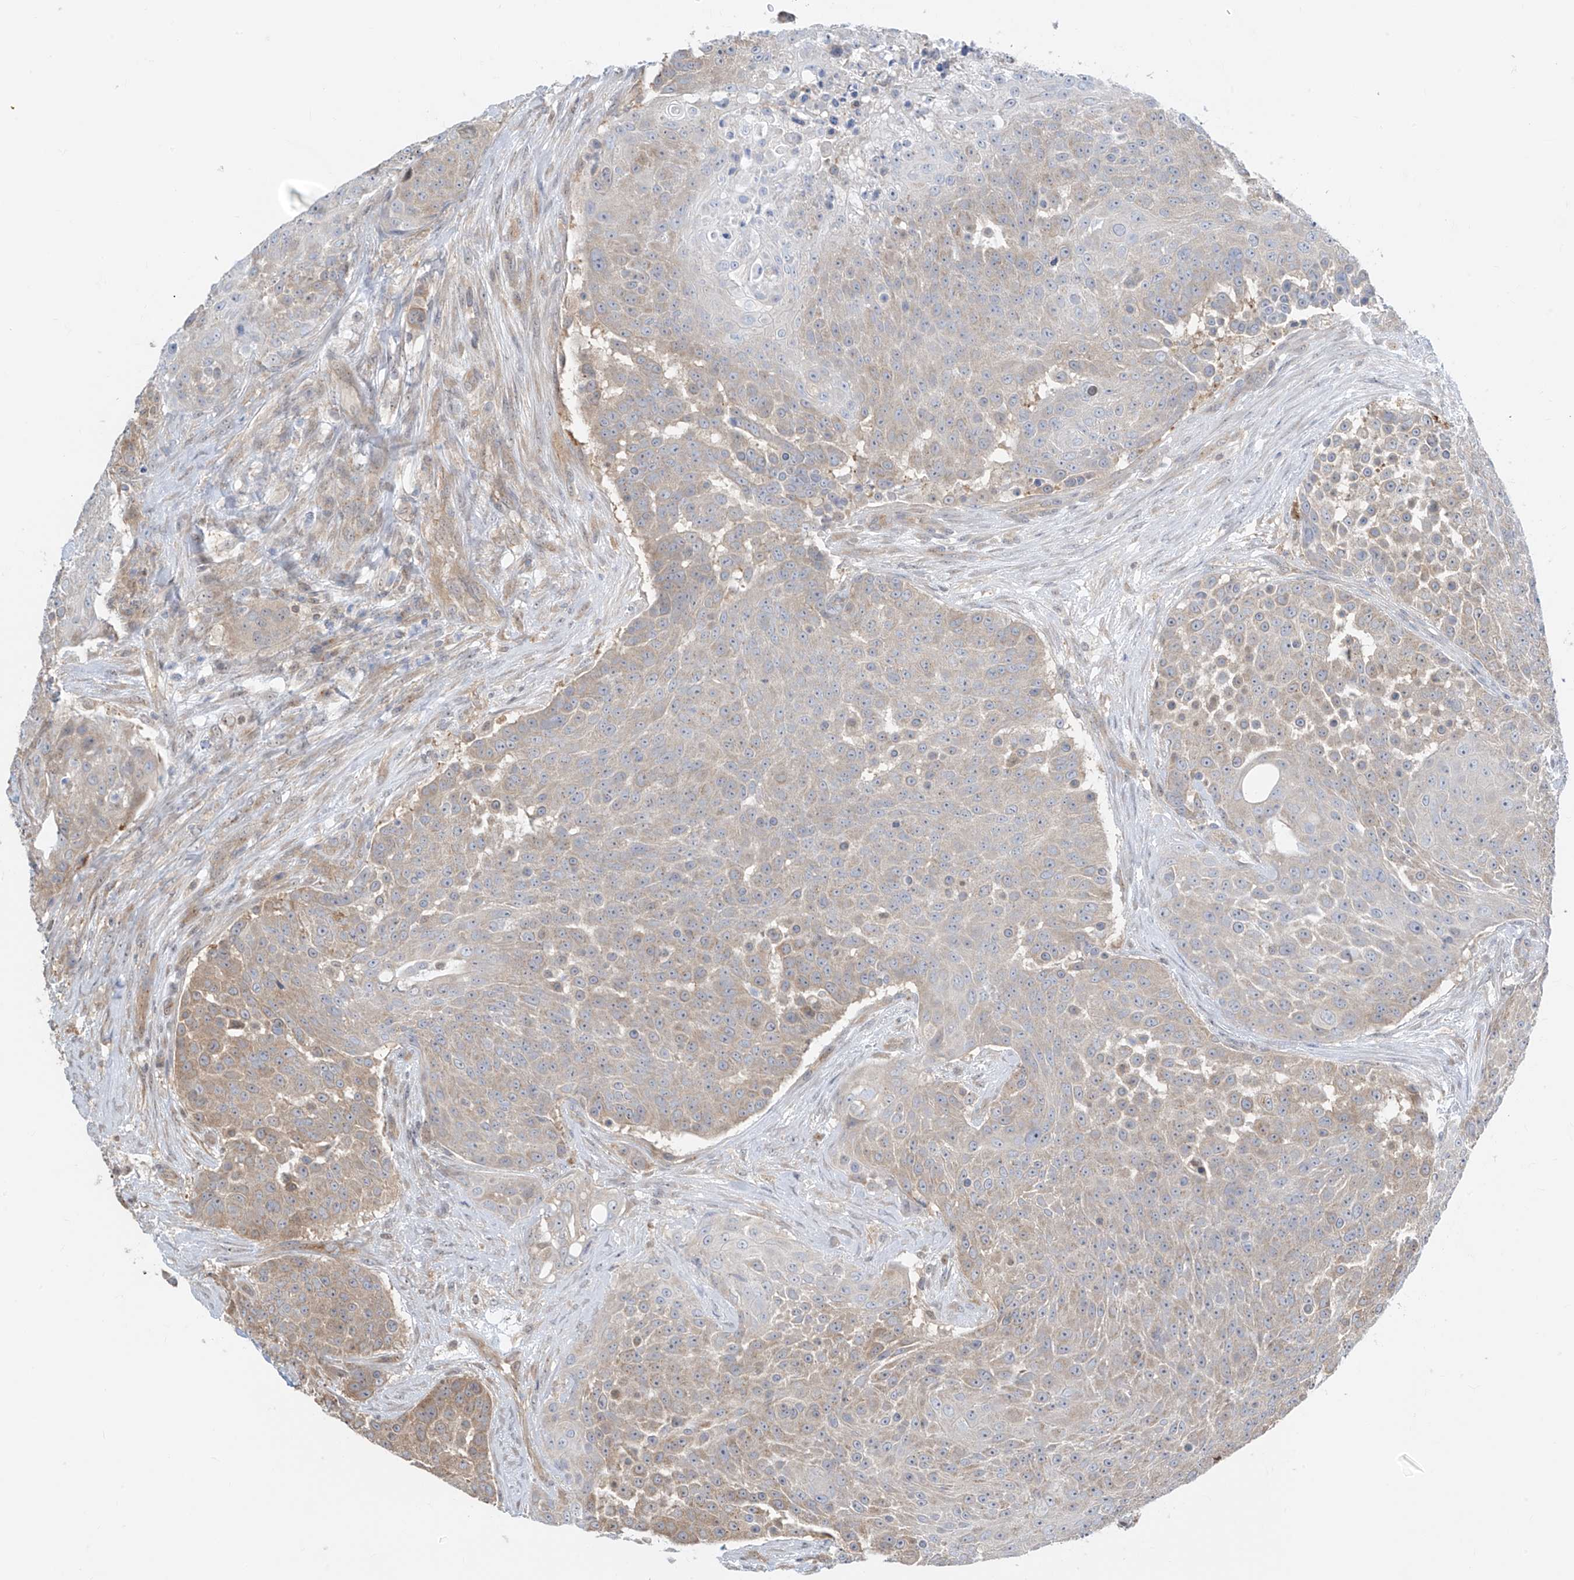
{"staining": {"intensity": "weak", "quantity": ">75%", "location": "cytoplasmic/membranous"}, "tissue": "urothelial cancer", "cell_type": "Tumor cells", "image_type": "cancer", "snomed": [{"axis": "morphology", "description": "Urothelial carcinoma, High grade"}, {"axis": "topography", "description": "Urinary bladder"}], "caption": "A brown stain shows weak cytoplasmic/membranous staining of a protein in high-grade urothelial carcinoma tumor cells. The staining was performed using DAB to visualize the protein expression in brown, while the nuclei were stained in blue with hematoxylin (Magnification: 20x).", "gene": "TTC38", "patient": {"sex": "female", "age": 63}}